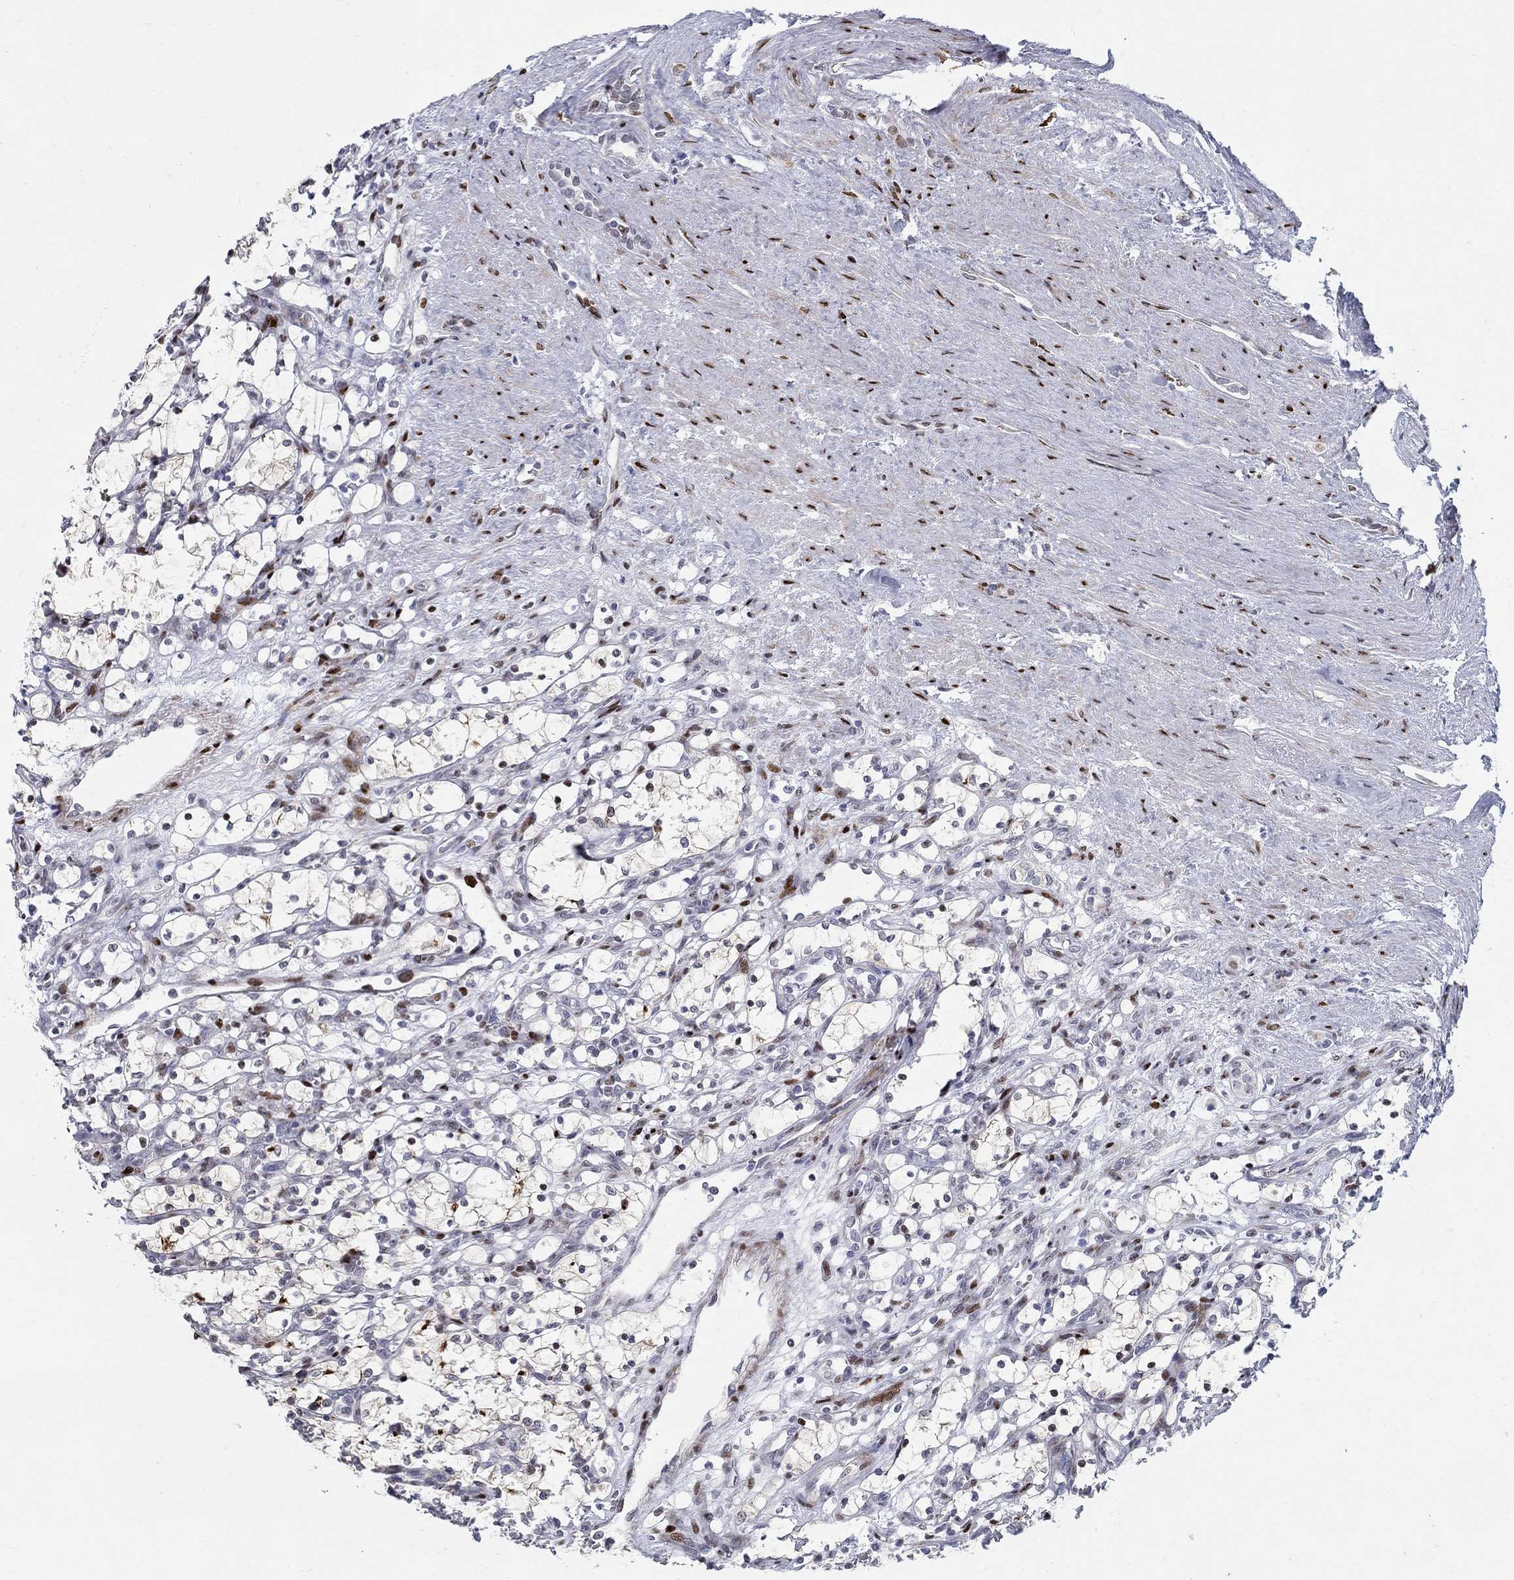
{"staining": {"intensity": "strong", "quantity": "<25%", "location": "nuclear"}, "tissue": "renal cancer", "cell_type": "Tumor cells", "image_type": "cancer", "snomed": [{"axis": "morphology", "description": "Adenocarcinoma, NOS"}, {"axis": "topography", "description": "Kidney"}], "caption": "Brown immunohistochemical staining in adenocarcinoma (renal) reveals strong nuclear expression in approximately <25% of tumor cells.", "gene": "RAPGEF5", "patient": {"sex": "female", "age": 69}}